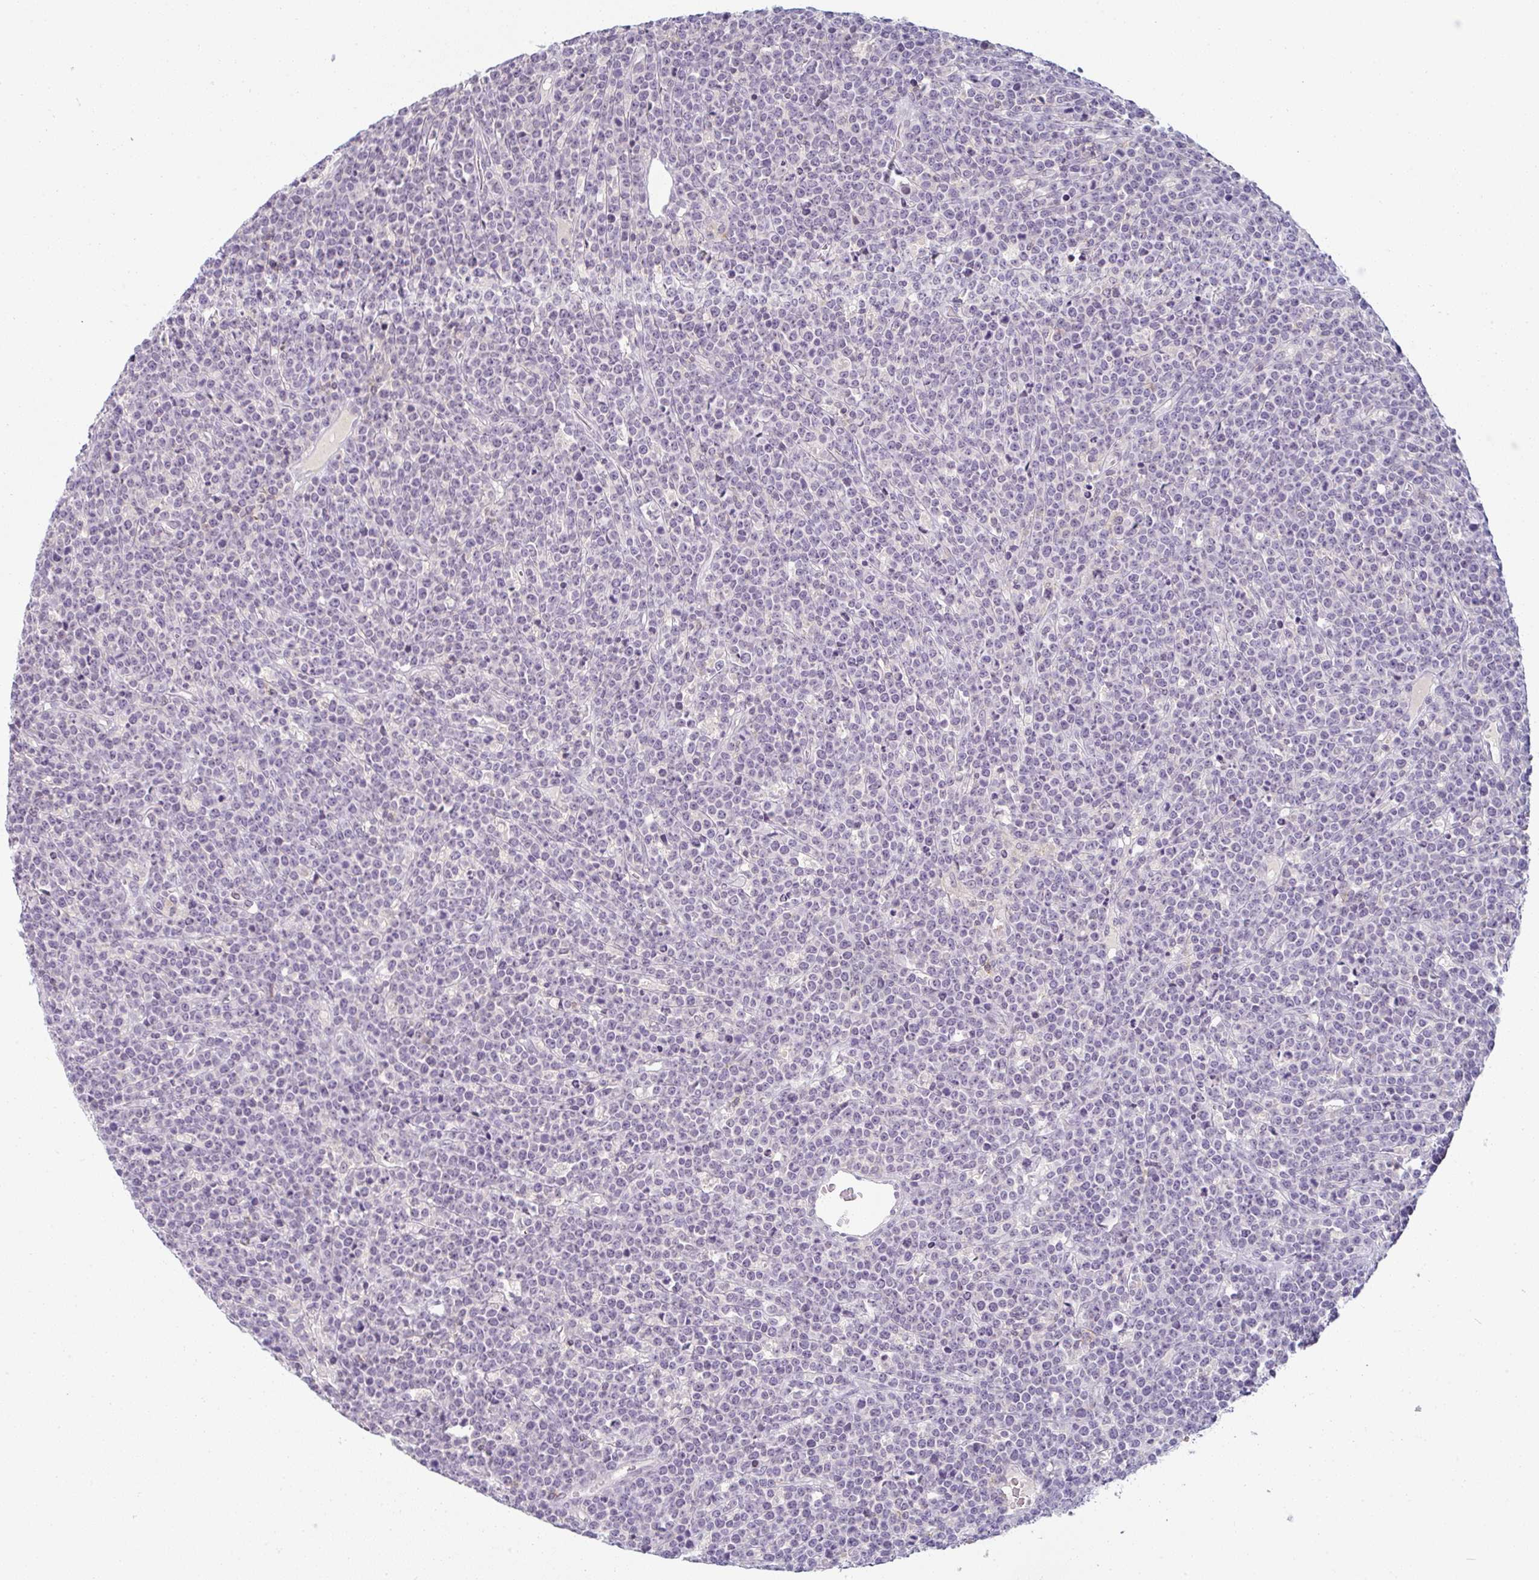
{"staining": {"intensity": "negative", "quantity": "none", "location": "none"}, "tissue": "lymphoma", "cell_type": "Tumor cells", "image_type": "cancer", "snomed": [{"axis": "morphology", "description": "Malignant lymphoma, non-Hodgkin's type, High grade"}, {"axis": "topography", "description": "Ovary"}], "caption": "High-grade malignant lymphoma, non-Hodgkin's type stained for a protein using IHC displays no positivity tumor cells.", "gene": "PPFIA4", "patient": {"sex": "female", "age": 56}}